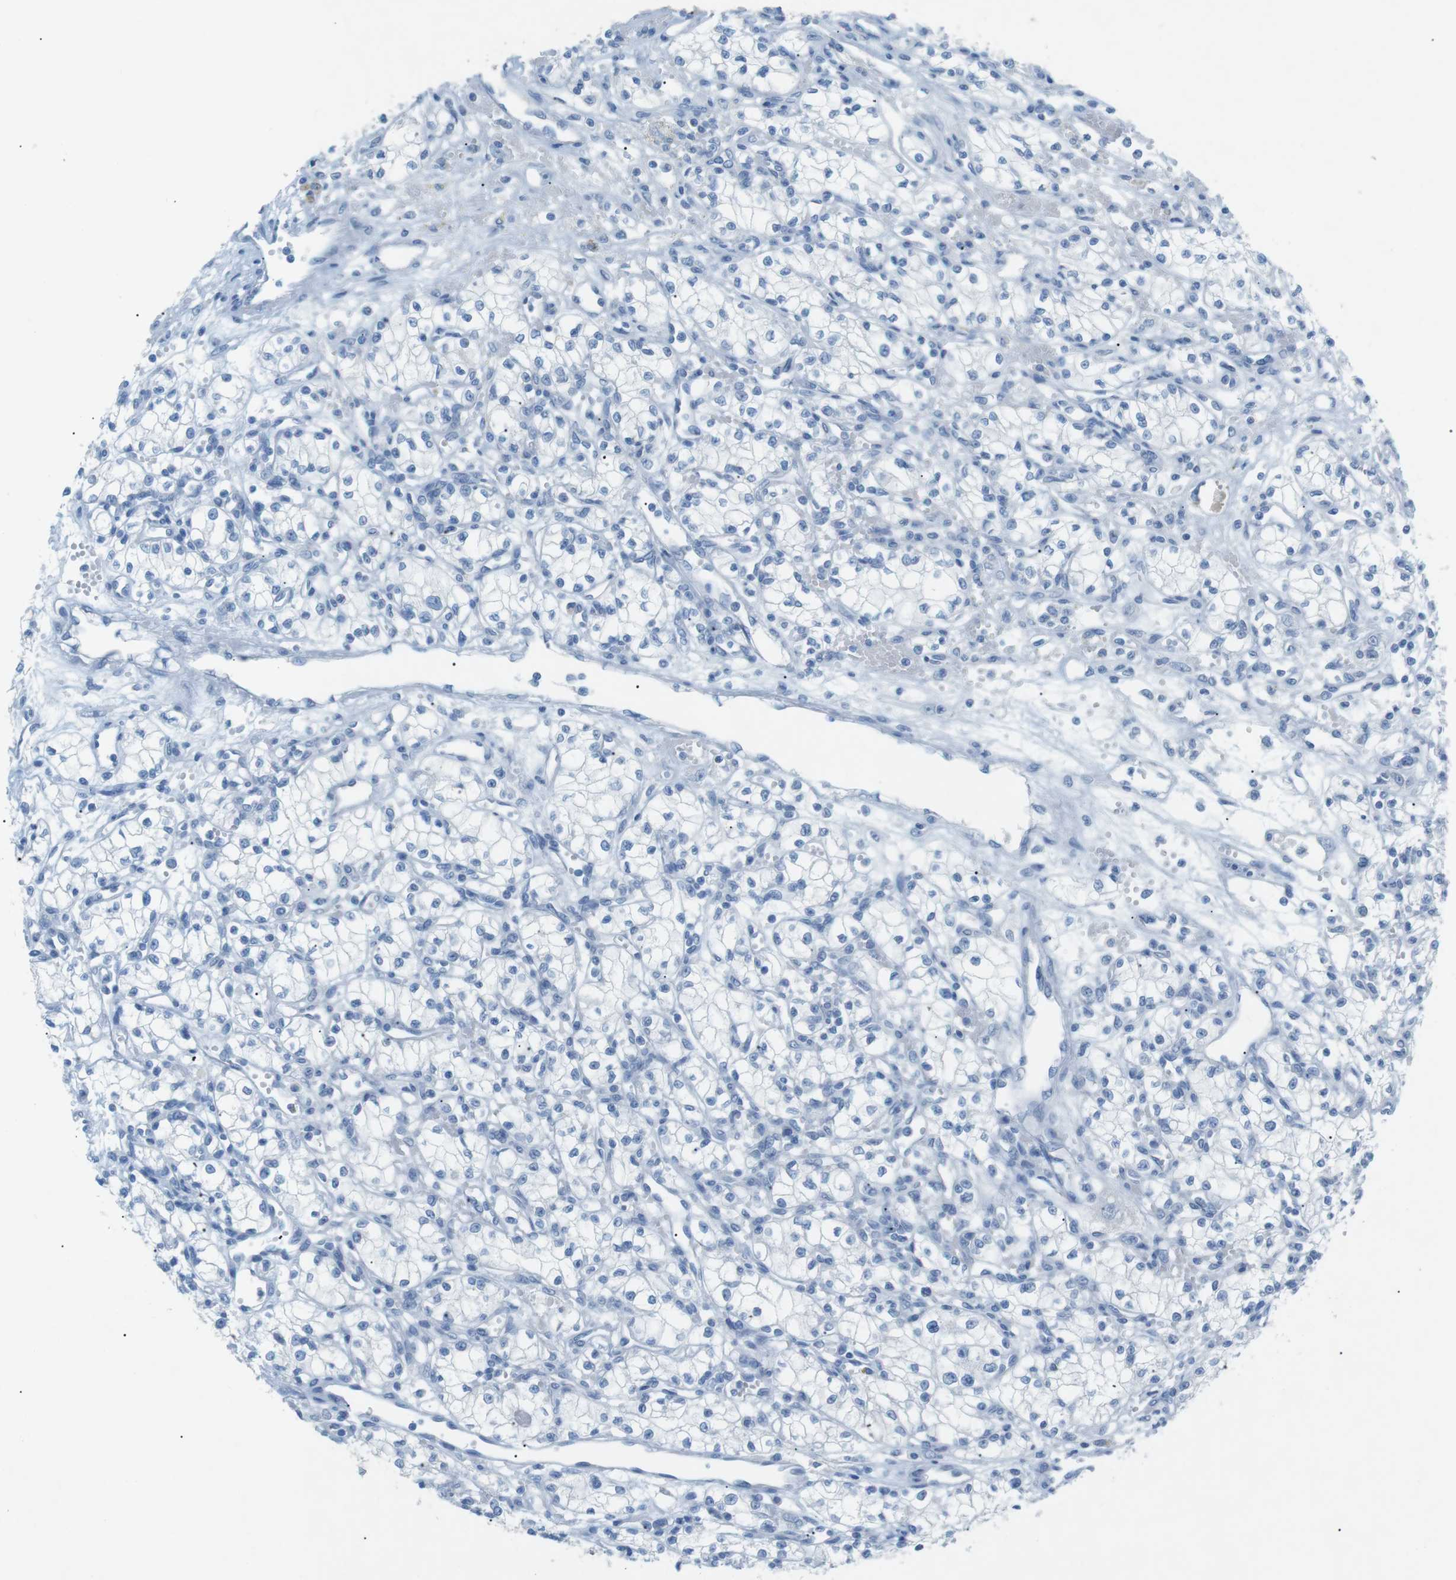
{"staining": {"intensity": "negative", "quantity": "none", "location": "none"}, "tissue": "renal cancer", "cell_type": "Tumor cells", "image_type": "cancer", "snomed": [{"axis": "morphology", "description": "Normal tissue, NOS"}, {"axis": "morphology", "description": "Adenocarcinoma, NOS"}, {"axis": "topography", "description": "Kidney"}], "caption": "Tumor cells show no significant positivity in renal cancer (adenocarcinoma).", "gene": "SALL4", "patient": {"sex": "male", "age": 59}}